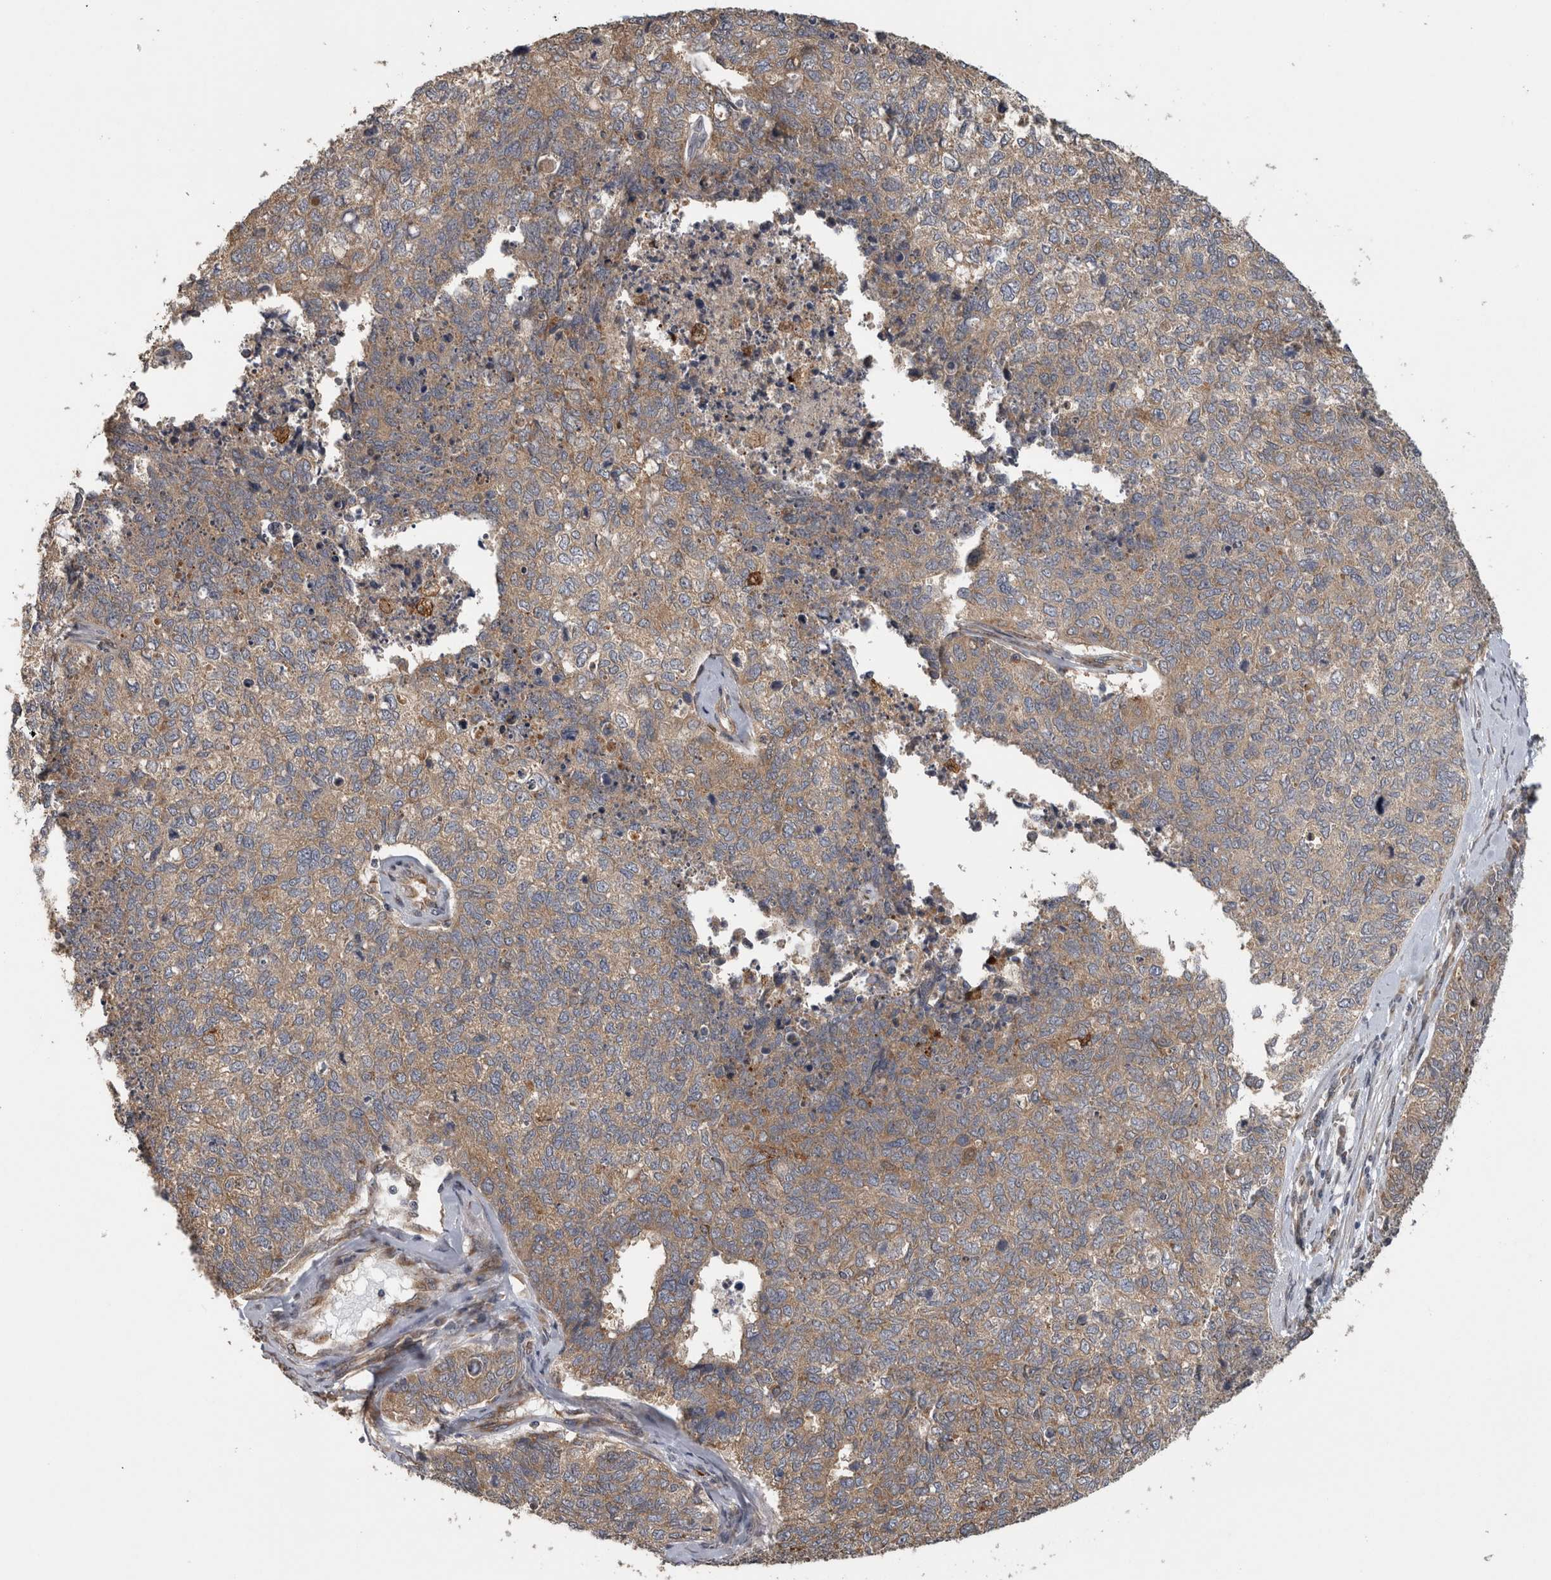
{"staining": {"intensity": "weak", "quantity": ">75%", "location": "cytoplasmic/membranous"}, "tissue": "cervical cancer", "cell_type": "Tumor cells", "image_type": "cancer", "snomed": [{"axis": "morphology", "description": "Squamous cell carcinoma, NOS"}, {"axis": "topography", "description": "Cervix"}], "caption": "A micrograph of human cervical squamous cell carcinoma stained for a protein demonstrates weak cytoplasmic/membranous brown staining in tumor cells. (DAB = brown stain, brightfield microscopy at high magnification).", "gene": "ATXN2", "patient": {"sex": "female", "age": 63}}